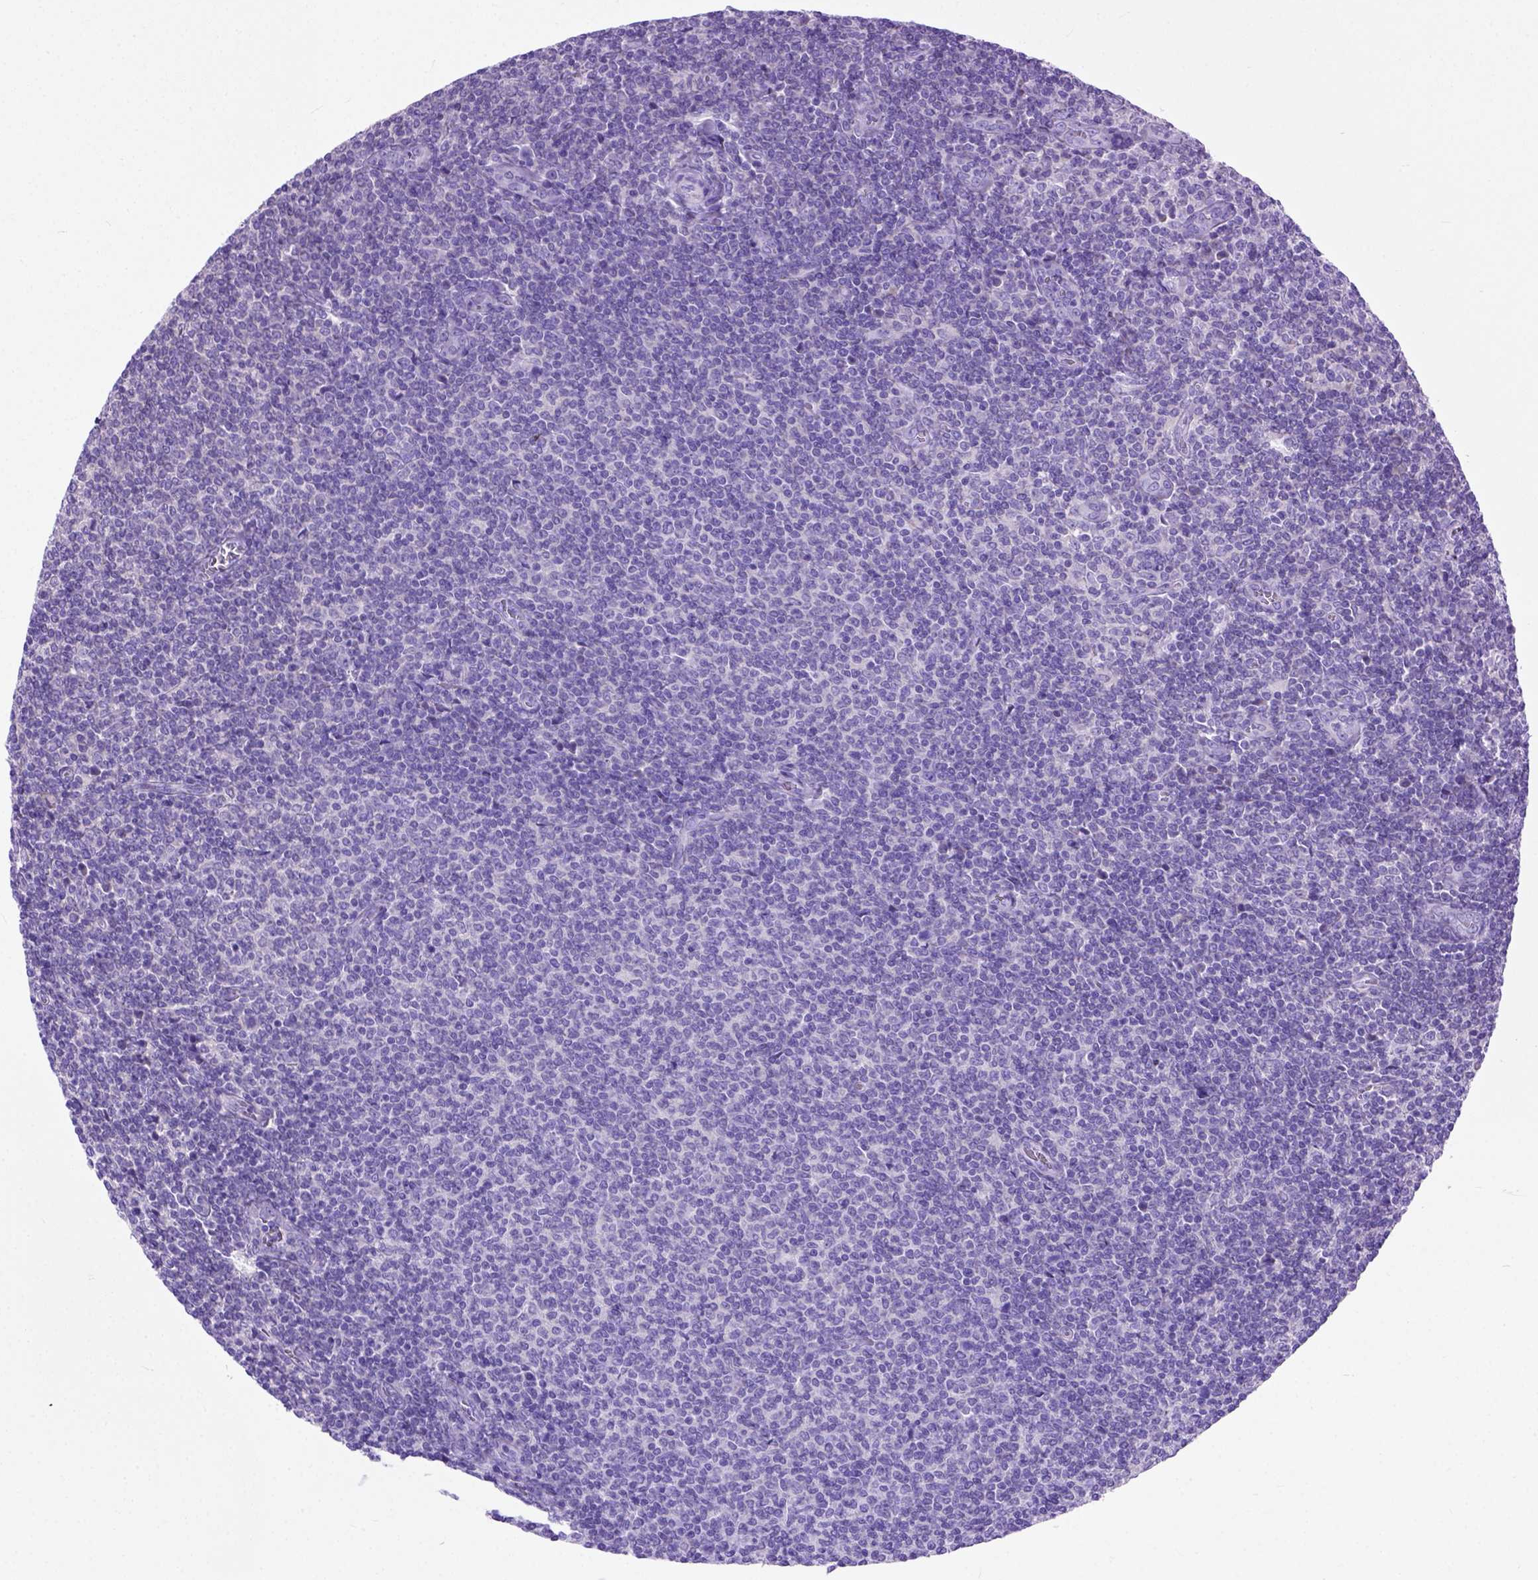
{"staining": {"intensity": "negative", "quantity": "none", "location": "none"}, "tissue": "lymphoma", "cell_type": "Tumor cells", "image_type": "cancer", "snomed": [{"axis": "morphology", "description": "Malignant lymphoma, non-Hodgkin's type, Low grade"}, {"axis": "topography", "description": "Lymph node"}], "caption": "This is an immunohistochemistry photomicrograph of human lymphoma. There is no positivity in tumor cells.", "gene": "ODAD3", "patient": {"sex": "male", "age": 52}}